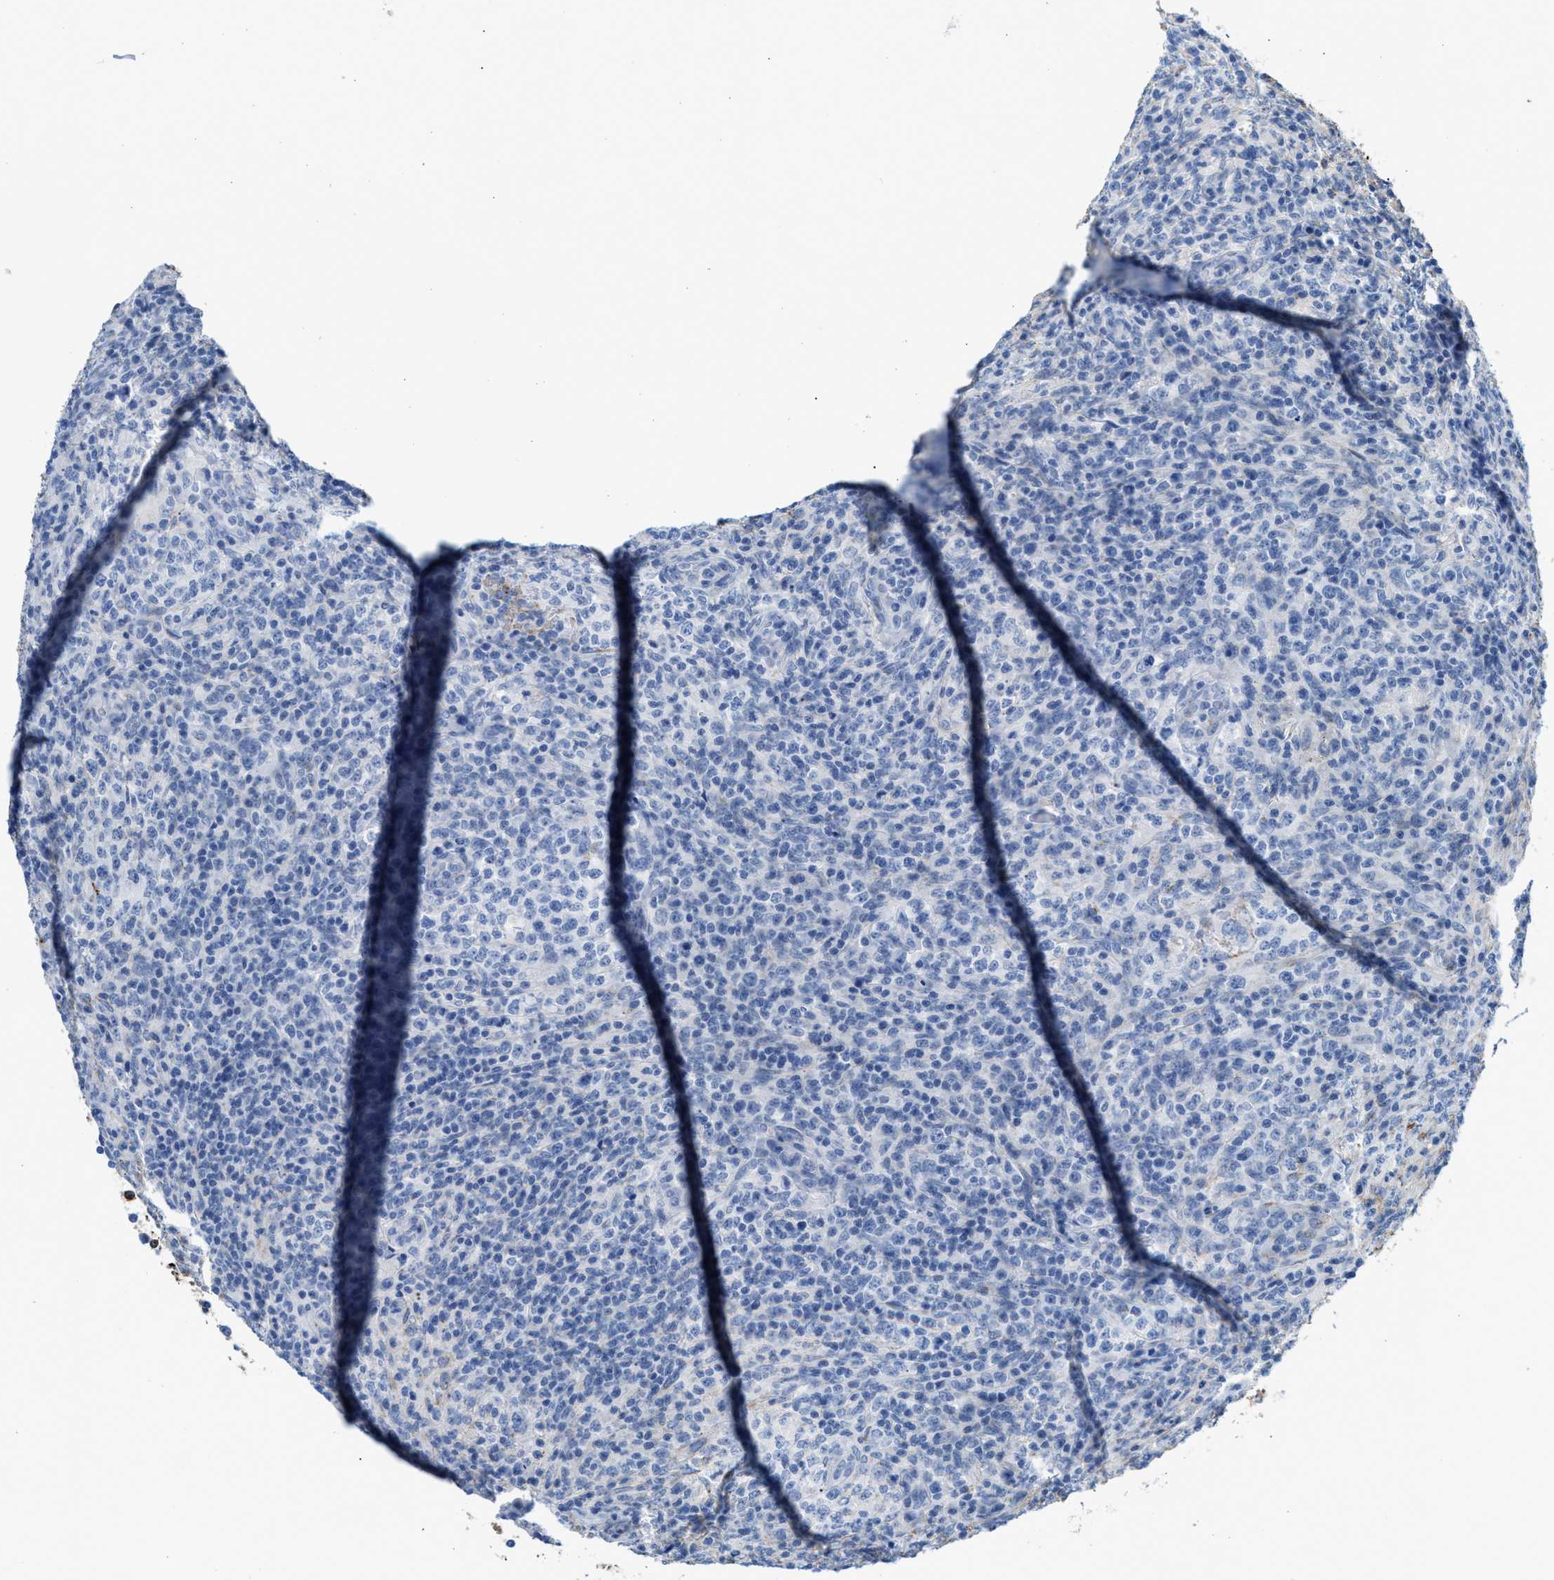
{"staining": {"intensity": "negative", "quantity": "none", "location": "none"}, "tissue": "lymphoma", "cell_type": "Tumor cells", "image_type": "cancer", "snomed": [{"axis": "morphology", "description": "Malignant lymphoma, non-Hodgkin's type, High grade"}, {"axis": "topography", "description": "Lymph node"}], "caption": "High magnification brightfield microscopy of malignant lymphoma, non-Hodgkin's type (high-grade) stained with DAB (brown) and counterstained with hematoxylin (blue): tumor cells show no significant expression.", "gene": "TNR", "patient": {"sex": "female", "age": 76}}